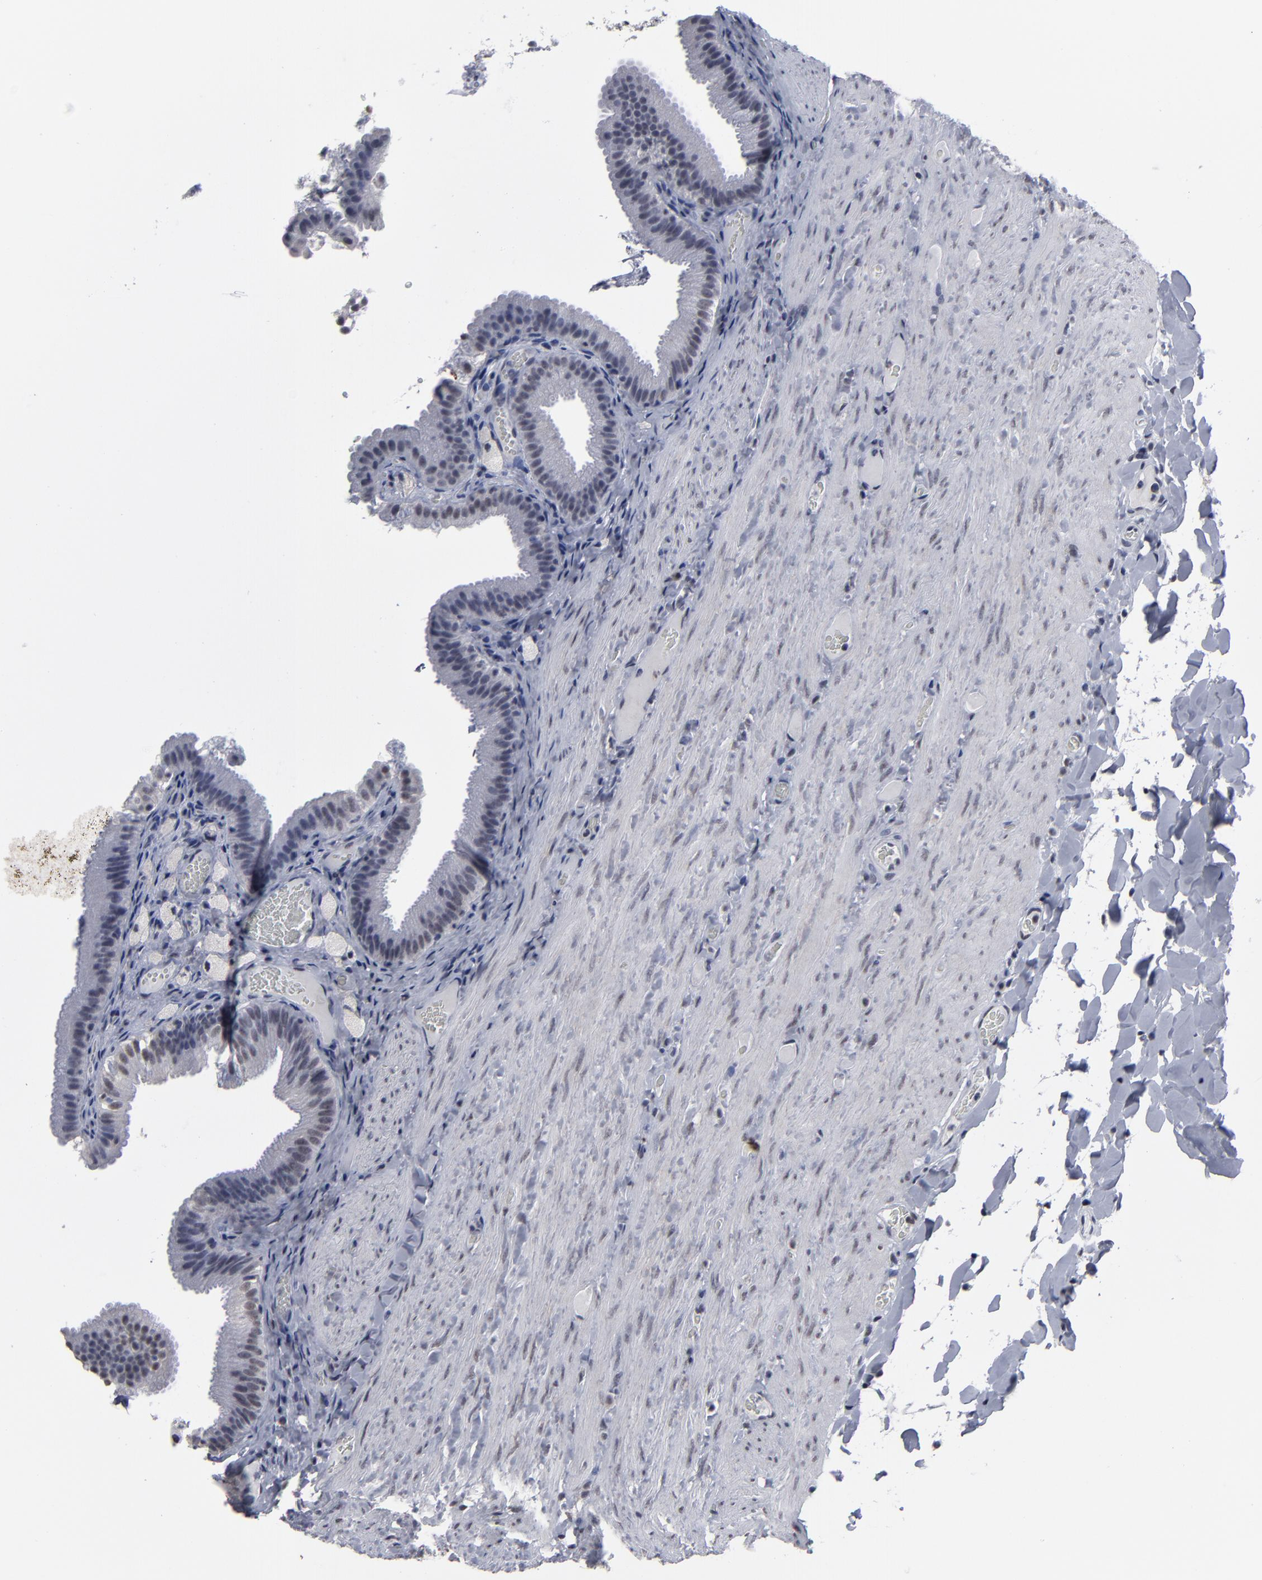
{"staining": {"intensity": "moderate", "quantity": "25%-75%", "location": "nuclear"}, "tissue": "gallbladder", "cell_type": "Glandular cells", "image_type": "normal", "snomed": [{"axis": "morphology", "description": "Normal tissue, NOS"}, {"axis": "topography", "description": "Gallbladder"}], "caption": "Gallbladder stained with DAB immunohistochemistry reveals medium levels of moderate nuclear expression in about 25%-75% of glandular cells.", "gene": "SSRP1", "patient": {"sex": "female", "age": 24}}